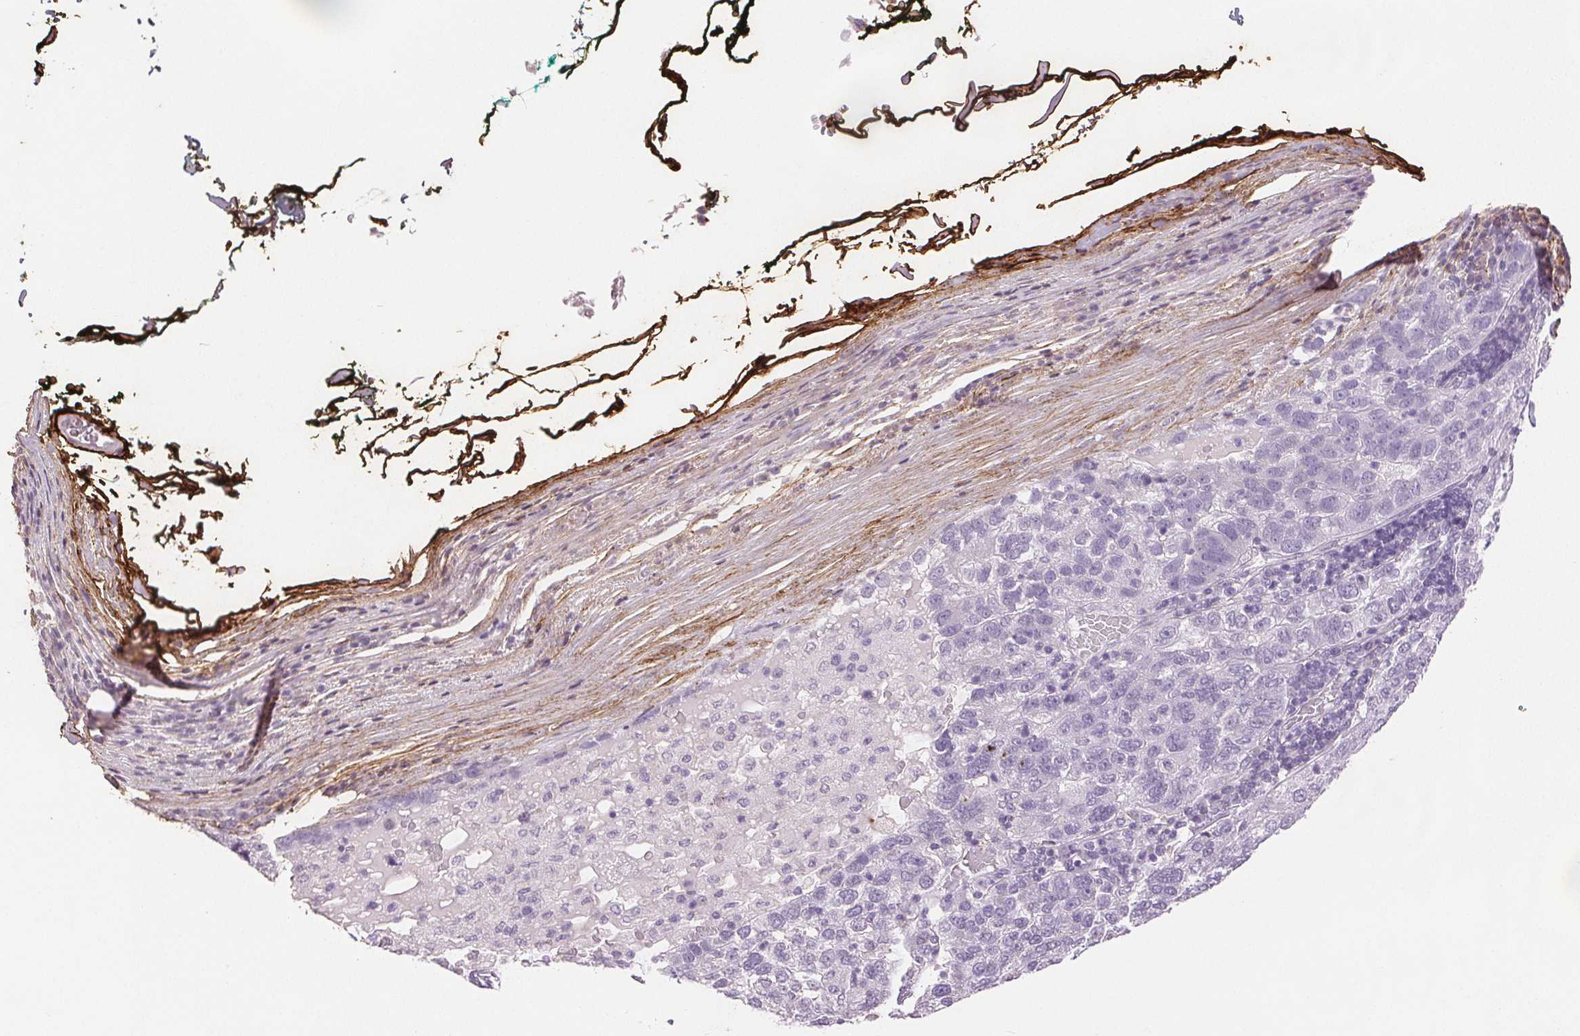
{"staining": {"intensity": "negative", "quantity": "none", "location": "none"}, "tissue": "pancreatic cancer", "cell_type": "Tumor cells", "image_type": "cancer", "snomed": [{"axis": "morphology", "description": "Adenocarcinoma, NOS"}, {"axis": "topography", "description": "Pancreas"}], "caption": "This histopathology image is of adenocarcinoma (pancreatic) stained with immunohistochemistry to label a protein in brown with the nuclei are counter-stained blue. There is no positivity in tumor cells.", "gene": "FBN1", "patient": {"sex": "female", "age": 61}}